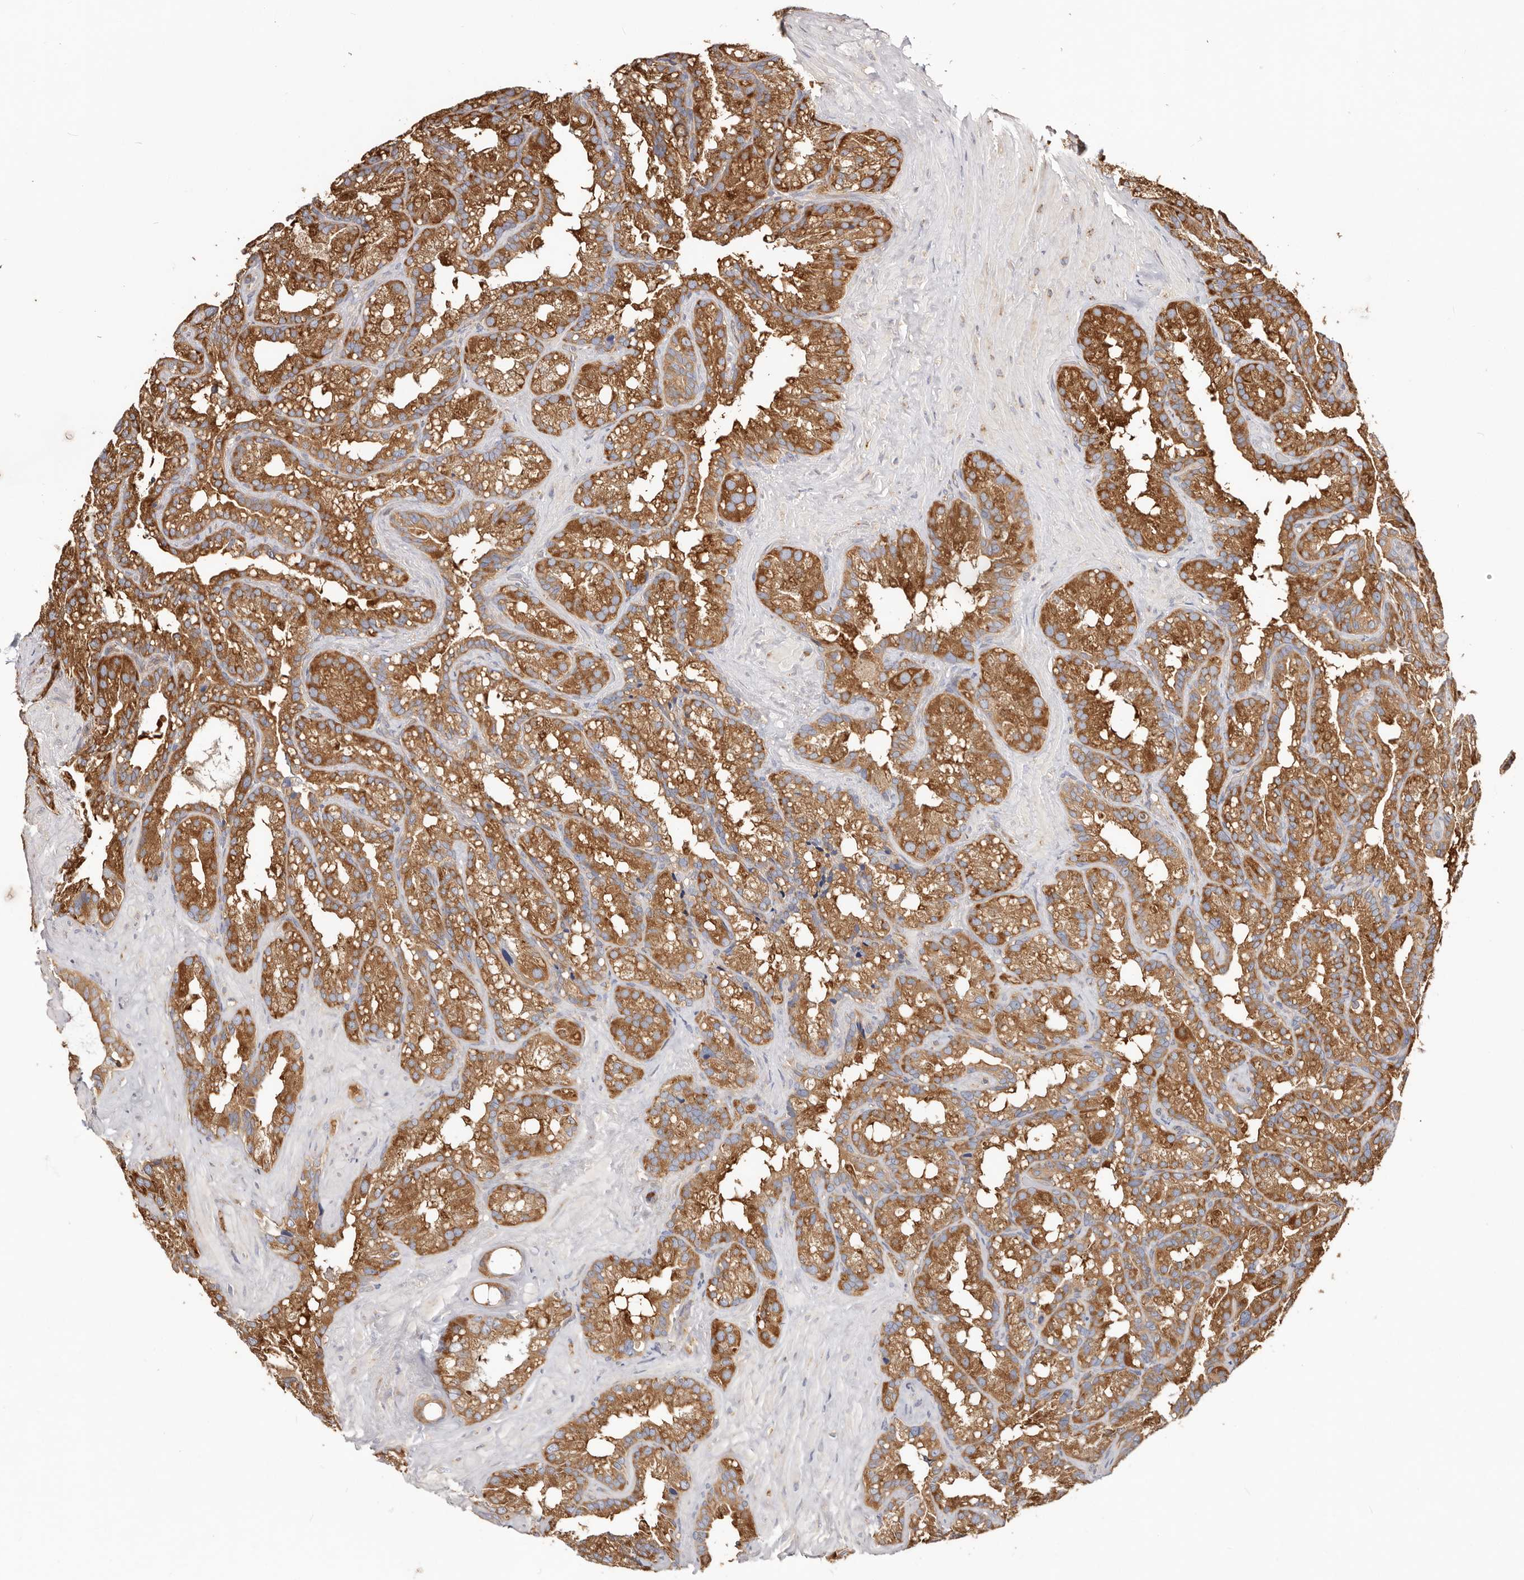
{"staining": {"intensity": "strong", "quantity": ">75%", "location": "cytoplasmic/membranous"}, "tissue": "seminal vesicle", "cell_type": "Glandular cells", "image_type": "normal", "snomed": [{"axis": "morphology", "description": "Normal tissue, NOS"}, {"axis": "topography", "description": "Prostate"}, {"axis": "topography", "description": "Seminal veicle"}], "caption": "The histopathology image demonstrates immunohistochemical staining of unremarkable seminal vesicle. There is strong cytoplasmic/membranous expression is identified in approximately >75% of glandular cells. (IHC, brightfield microscopy, high magnification).", "gene": "EPRS1", "patient": {"sex": "male", "age": 68}}